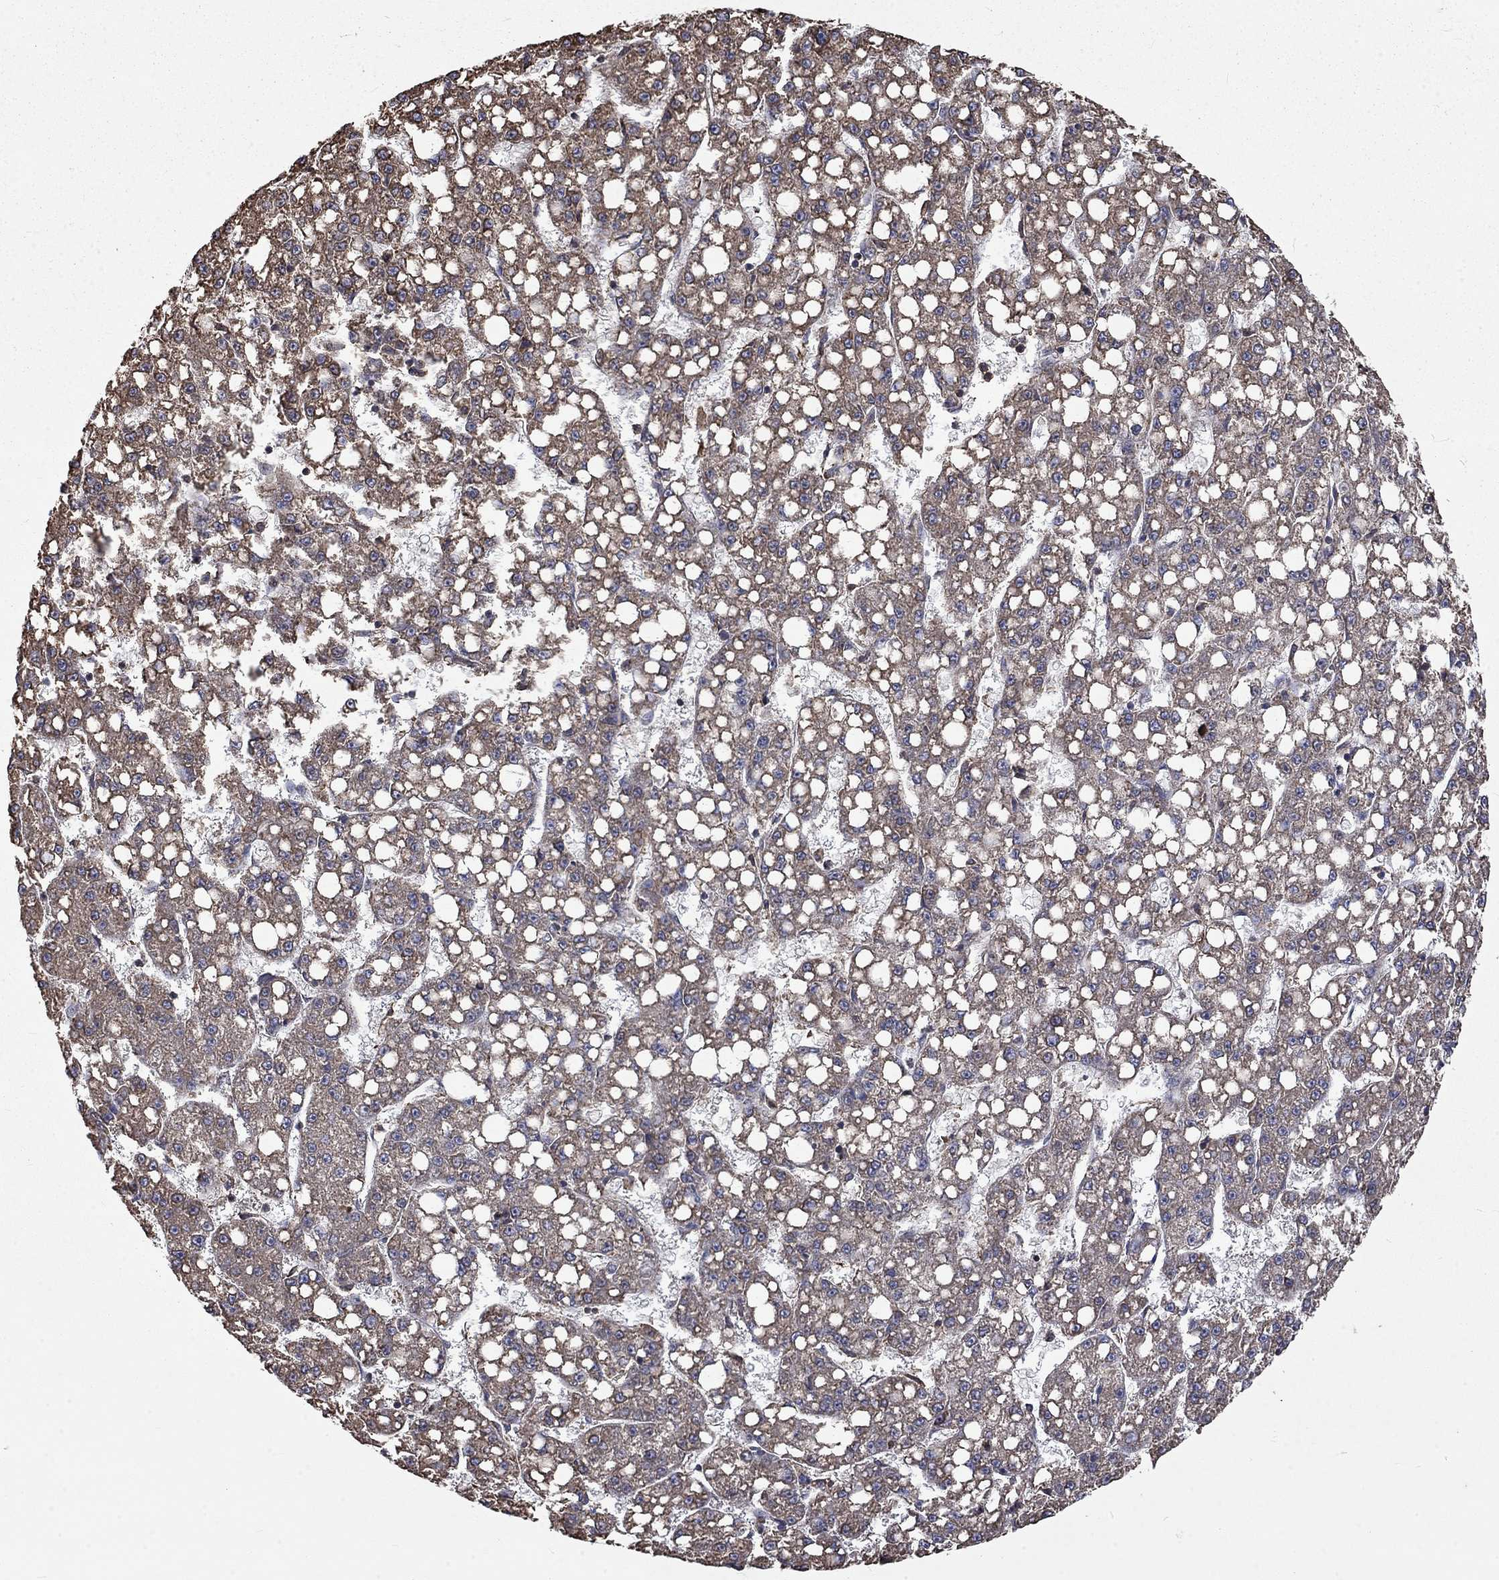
{"staining": {"intensity": "moderate", "quantity": ">75%", "location": "cytoplasmic/membranous"}, "tissue": "liver cancer", "cell_type": "Tumor cells", "image_type": "cancer", "snomed": [{"axis": "morphology", "description": "Carcinoma, Hepatocellular, NOS"}, {"axis": "topography", "description": "Liver"}], "caption": "Immunohistochemistry histopathology image of liver hepatocellular carcinoma stained for a protein (brown), which displays medium levels of moderate cytoplasmic/membranous staining in approximately >75% of tumor cells.", "gene": "ESRRA", "patient": {"sex": "female", "age": 65}}